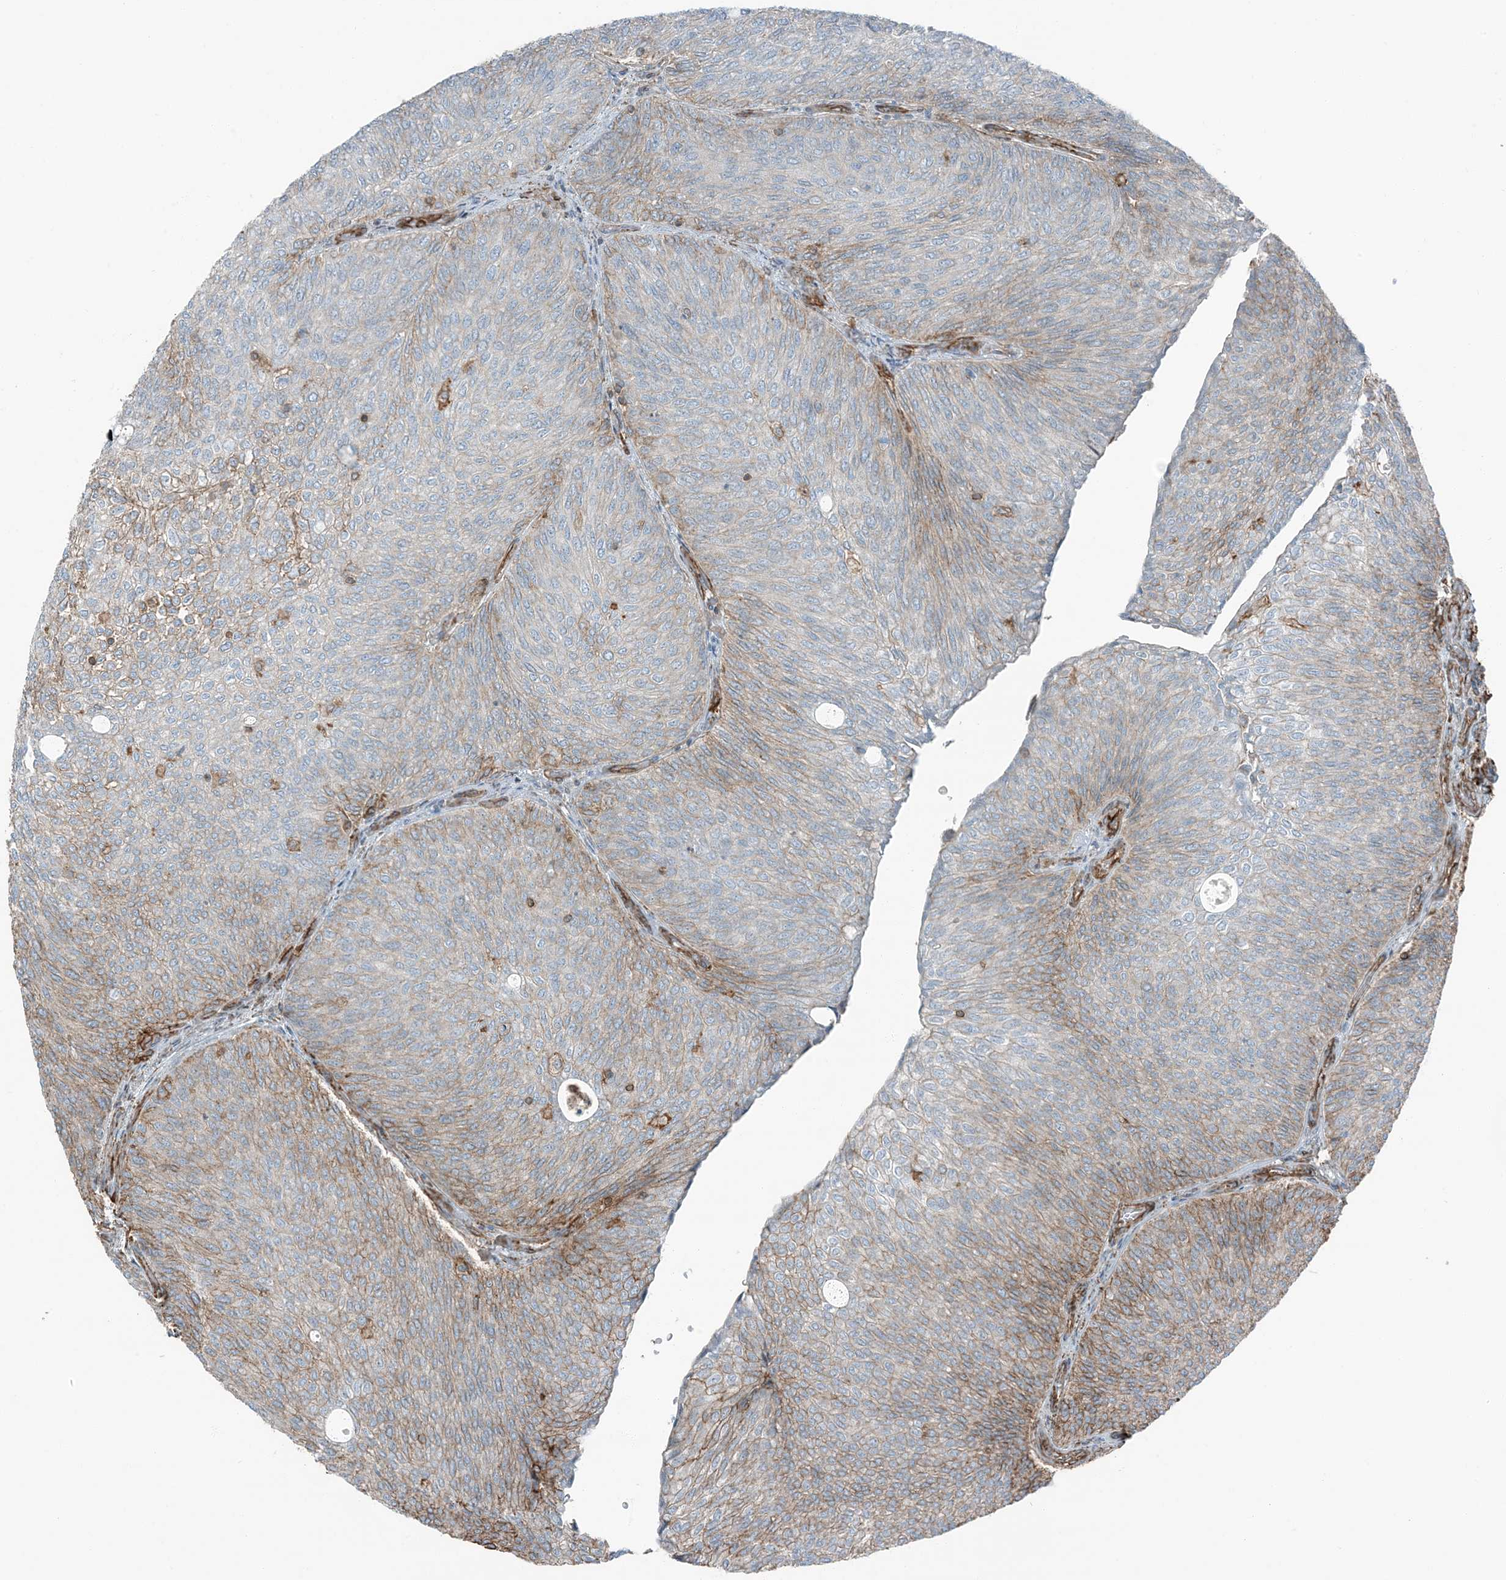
{"staining": {"intensity": "moderate", "quantity": "25%-75%", "location": "cytoplasmic/membranous"}, "tissue": "urothelial cancer", "cell_type": "Tumor cells", "image_type": "cancer", "snomed": [{"axis": "morphology", "description": "Urothelial carcinoma, Low grade"}, {"axis": "topography", "description": "Urinary bladder"}], "caption": "A medium amount of moderate cytoplasmic/membranous positivity is seen in about 25%-75% of tumor cells in urothelial carcinoma (low-grade) tissue.", "gene": "APOBEC3C", "patient": {"sex": "female", "age": 79}}